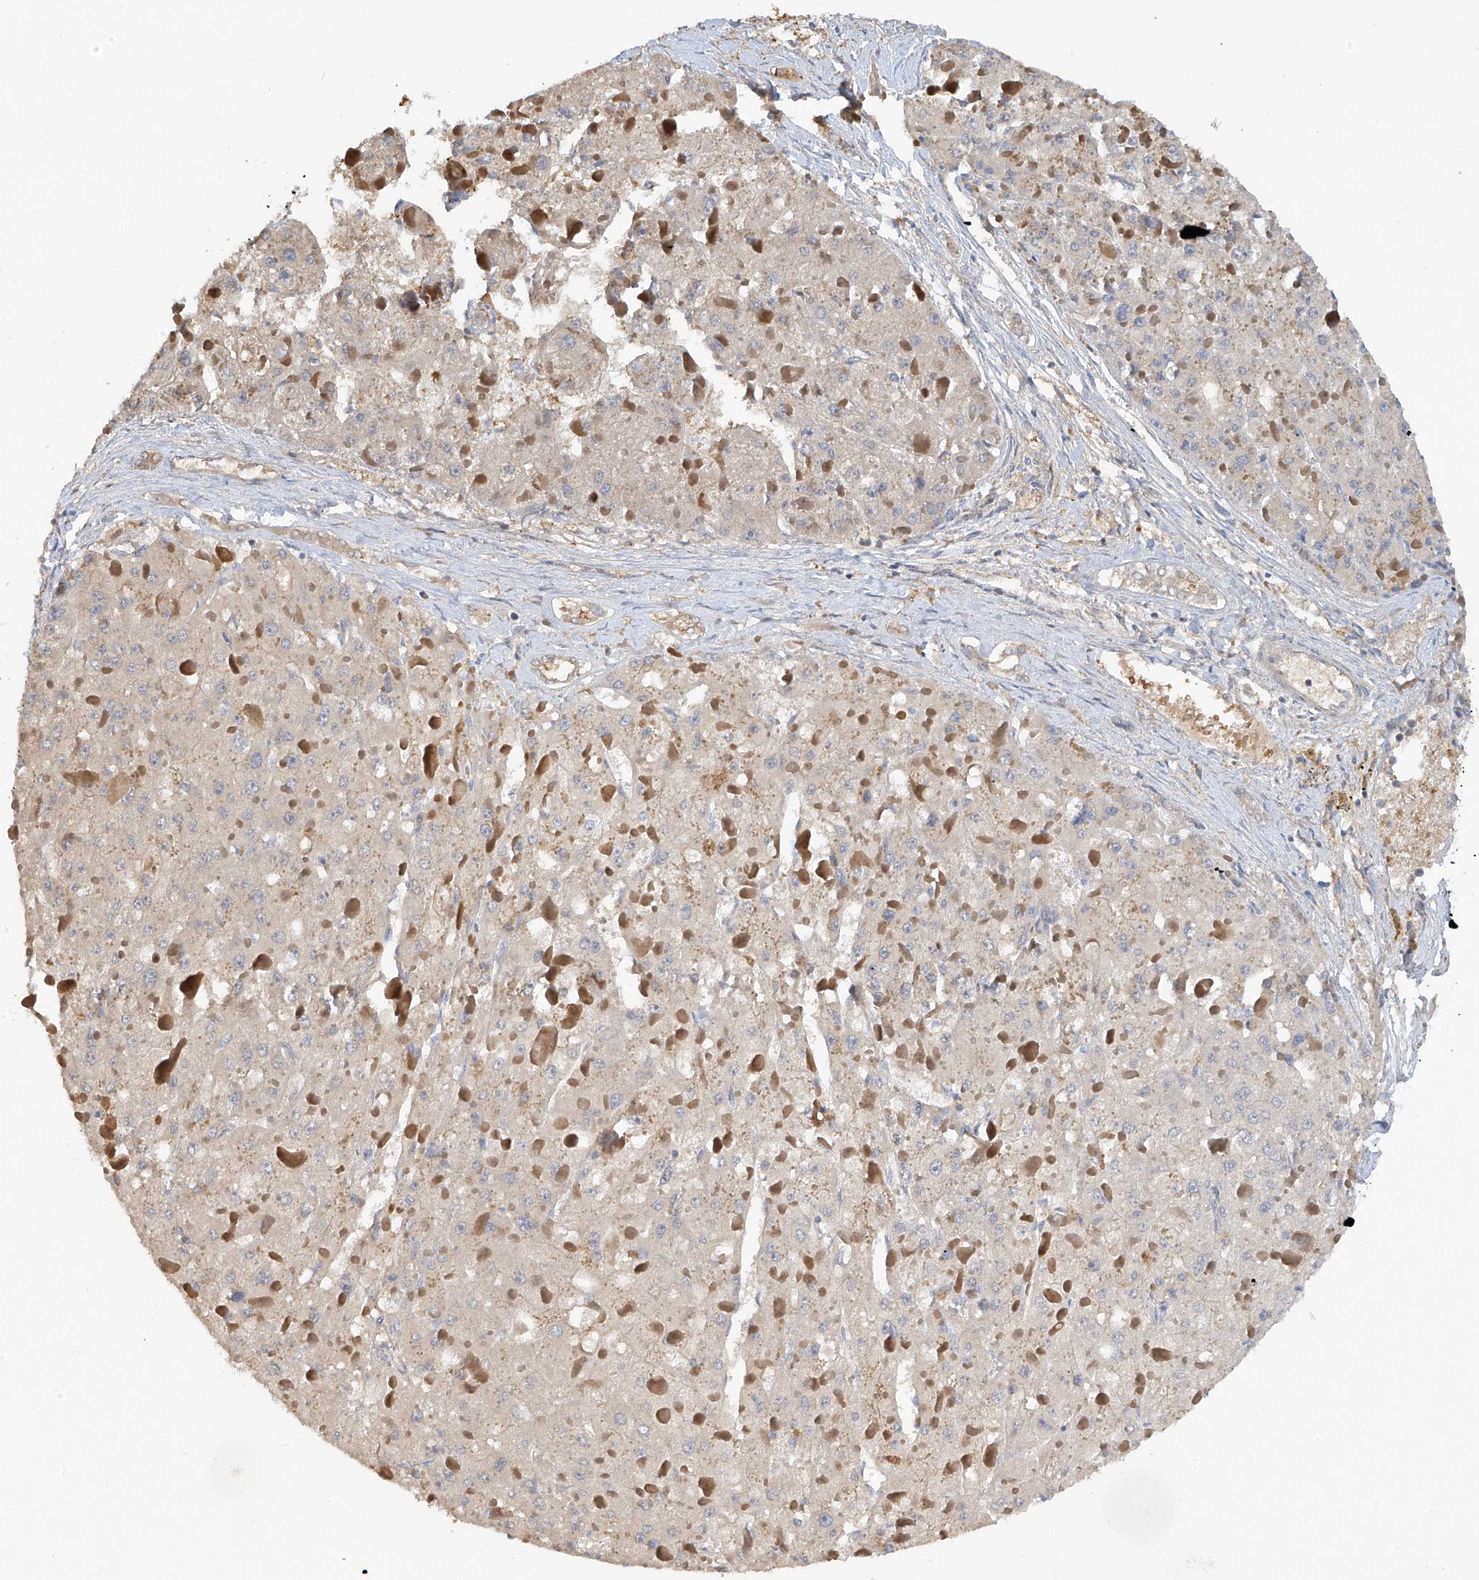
{"staining": {"intensity": "negative", "quantity": "none", "location": "none"}, "tissue": "liver cancer", "cell_type": "Tumor cells", "image_type": "cancer", "snomed": [{"axis": "morphology", "description": "Carcinoma, Hepatocellular, NOS"}, {"axis": "topography", "description": "Liver"}], "caption": "Tumor cells are negative for protein expression in human liver hepatocellular carcinoma. The staining is performed using DAB brown chromogen with nuclei counter-stained in using hematoxylin.", "gene": "PMM1", "patient": {"sex": "female", "age": 73}}